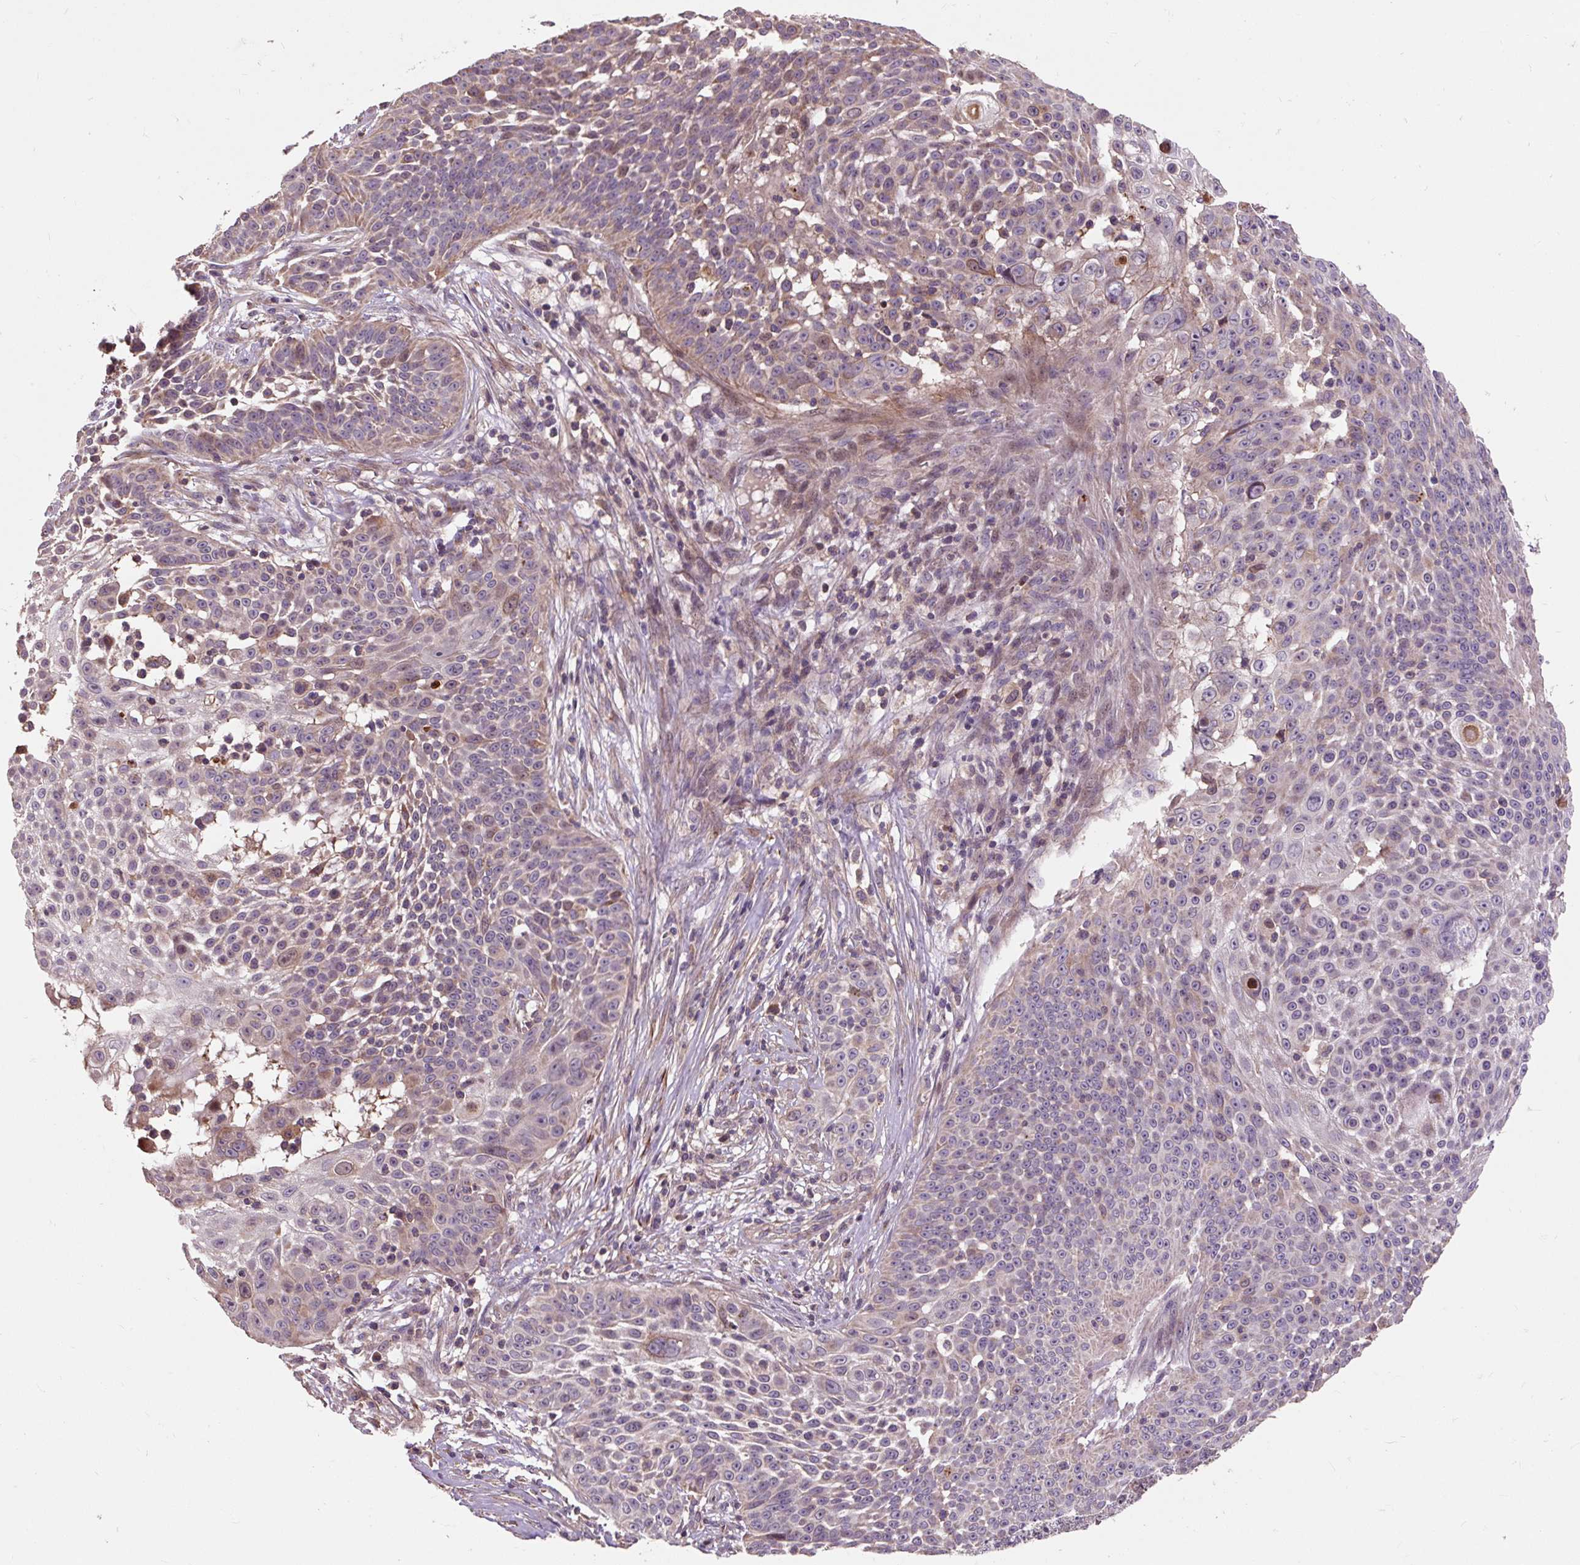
{"staining": {"intensity": "moderate", "quantity": "<25%", "location": "cytoplasmic/membranous"}, "tissue": "skin cancer", "cell_type": "Tumor cells", "image_type": "cancer", "snomed": [{"axis": "morphology", "description": "Squamous cell carcinoma, NOS"}, {"axis": "topography", "description": "Skin"}], "caption": "Protein staining of skin cancer tissue shows moderate cytoplasmic/membranous positivity in approximately <25% of tumor cells.", "gene": "PRIMPOL", "patient": {"sex": "male", "age": 24}}